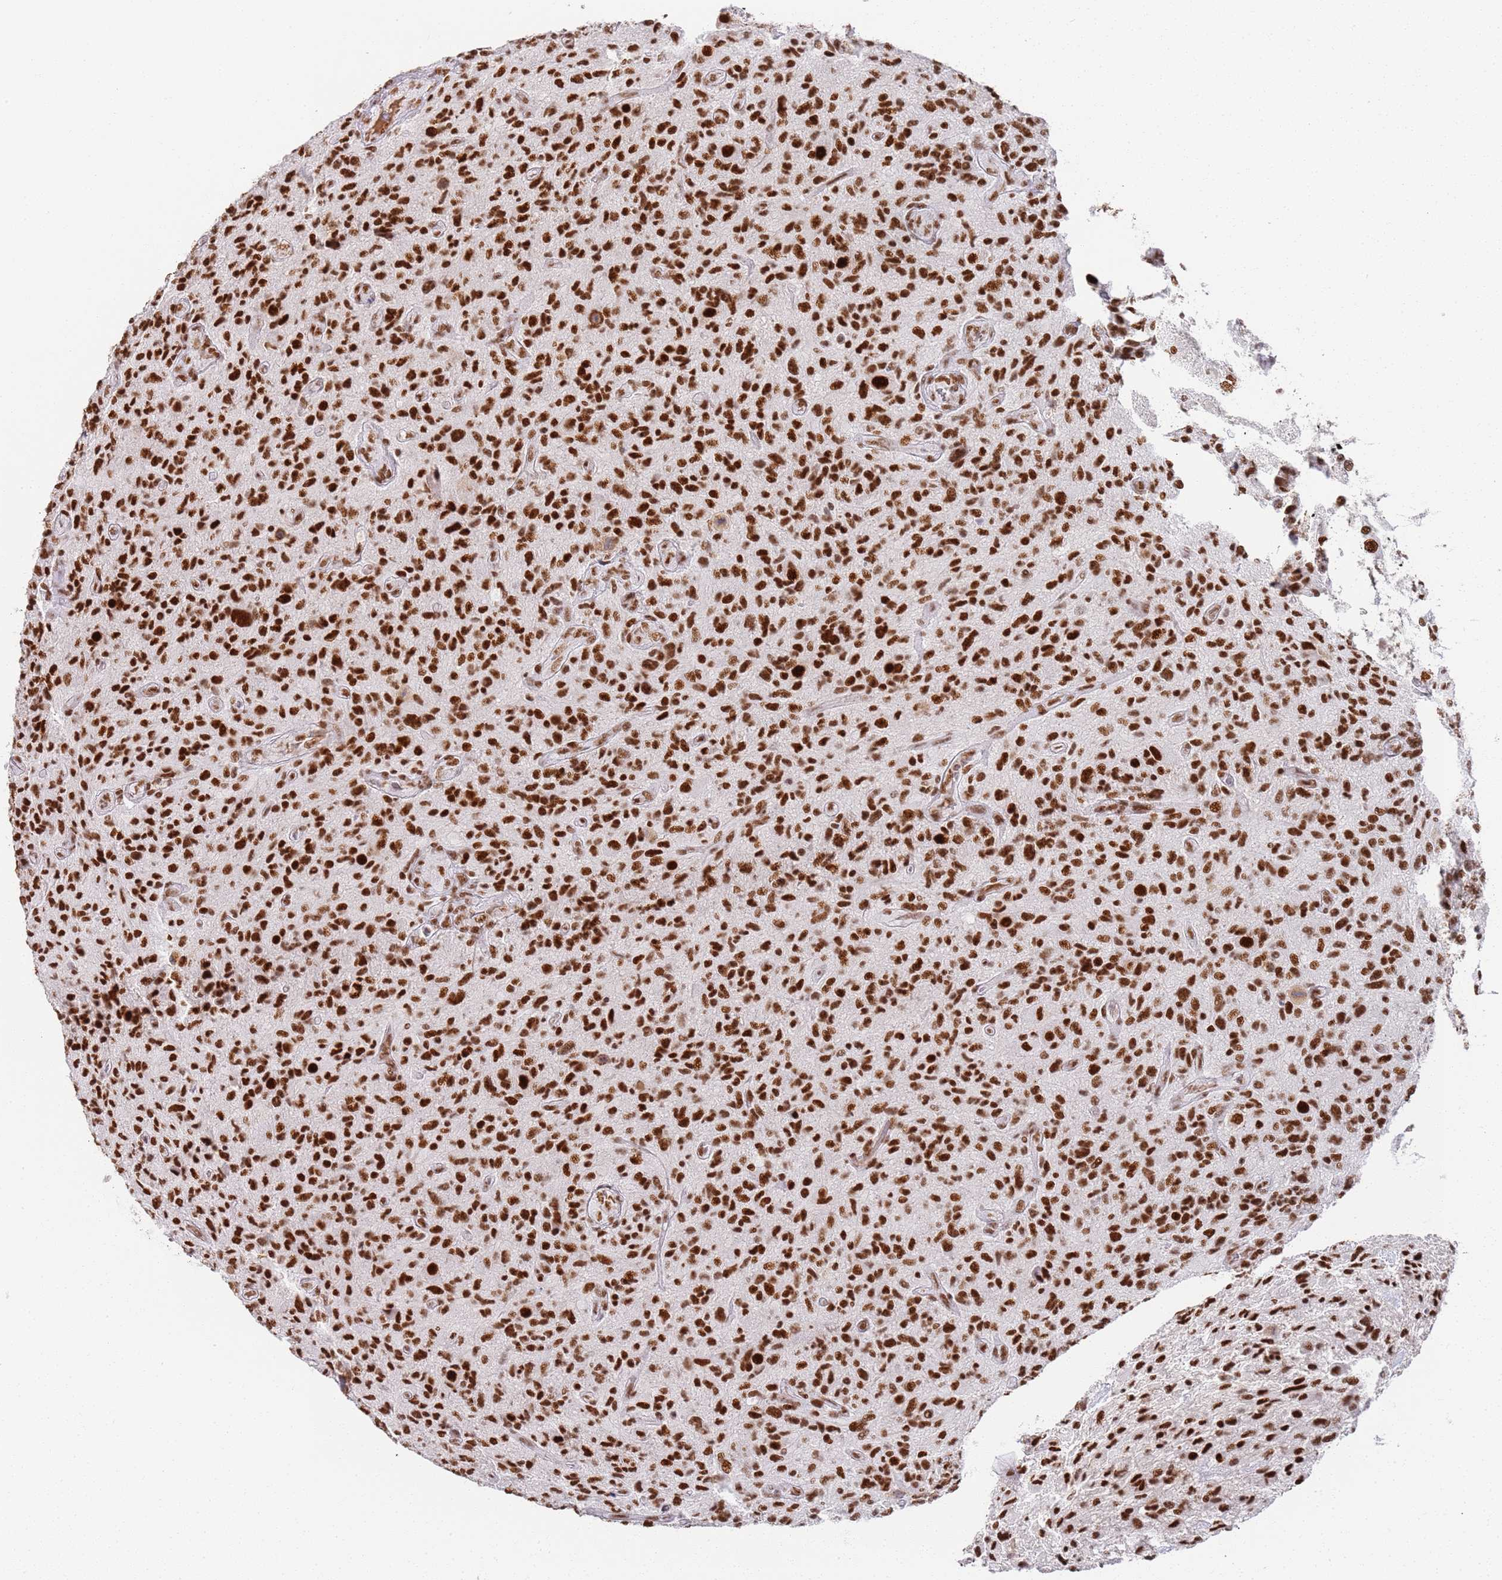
{"staining": {"intensity": "strong", "quantity": ">75%", "location": "nuclear"}, "tissue": "glioma", "cell_type": "Tumor cells", "image_type": "cancer", "snomed": [{"axis": "morphology", "description": "Glioma, malignant, High grade"}, {"axis": "topography", "description": "Brain"}], "caption": "IHC of human glioma demonstrates high levels of strong nuclear expression in approximately >75% of tumor cells. Immunohistochemistry (ihc) stains the protein of interest in brown and the nuclei are stained blue.", "gene": "AKAP8L", "patient": {"sex": "male", "age": 47}}